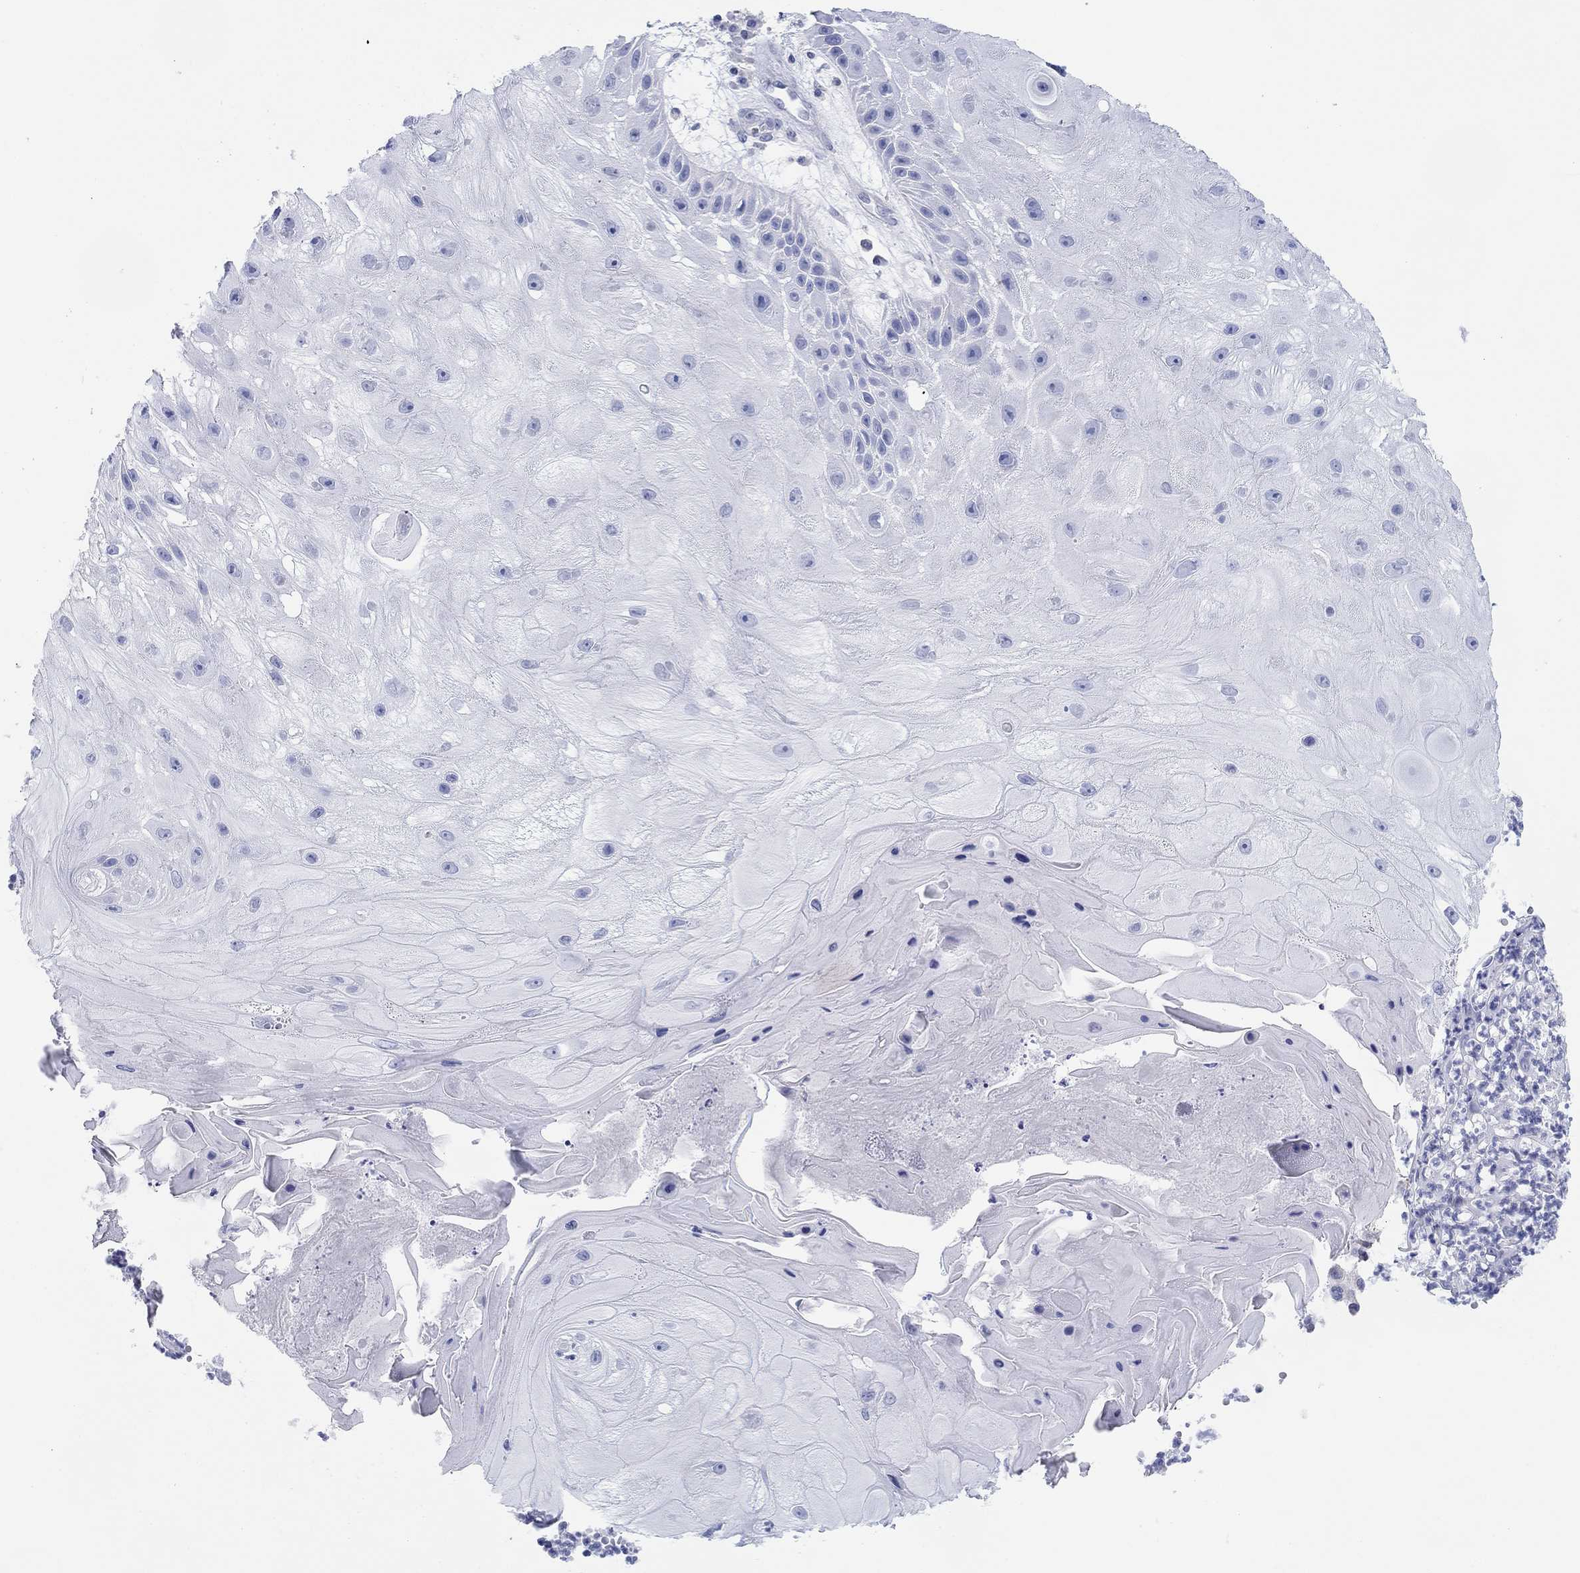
{"staining": {"intensity": "negative", "quantity": "none", "location": "none"}, "tissue": "skin cancer", "cell_type": "Tumor cells", "image_type": "cancer", "snomed": [{"axis": "morphology", "description": "Normal tissue, NOS"}, {"axis": "morphology", "description": "Squamous cell carcinoma, NOS"}, {"axis": "topography", "description": "Skin"}], "caption": "Immunohistochemical staining of human skin cancer exhibits no significant staining in tumor cells. Nuclei are stained in blue.", "gene": "ATP1B1", "patient": {"sex": "male", "age": 79}}